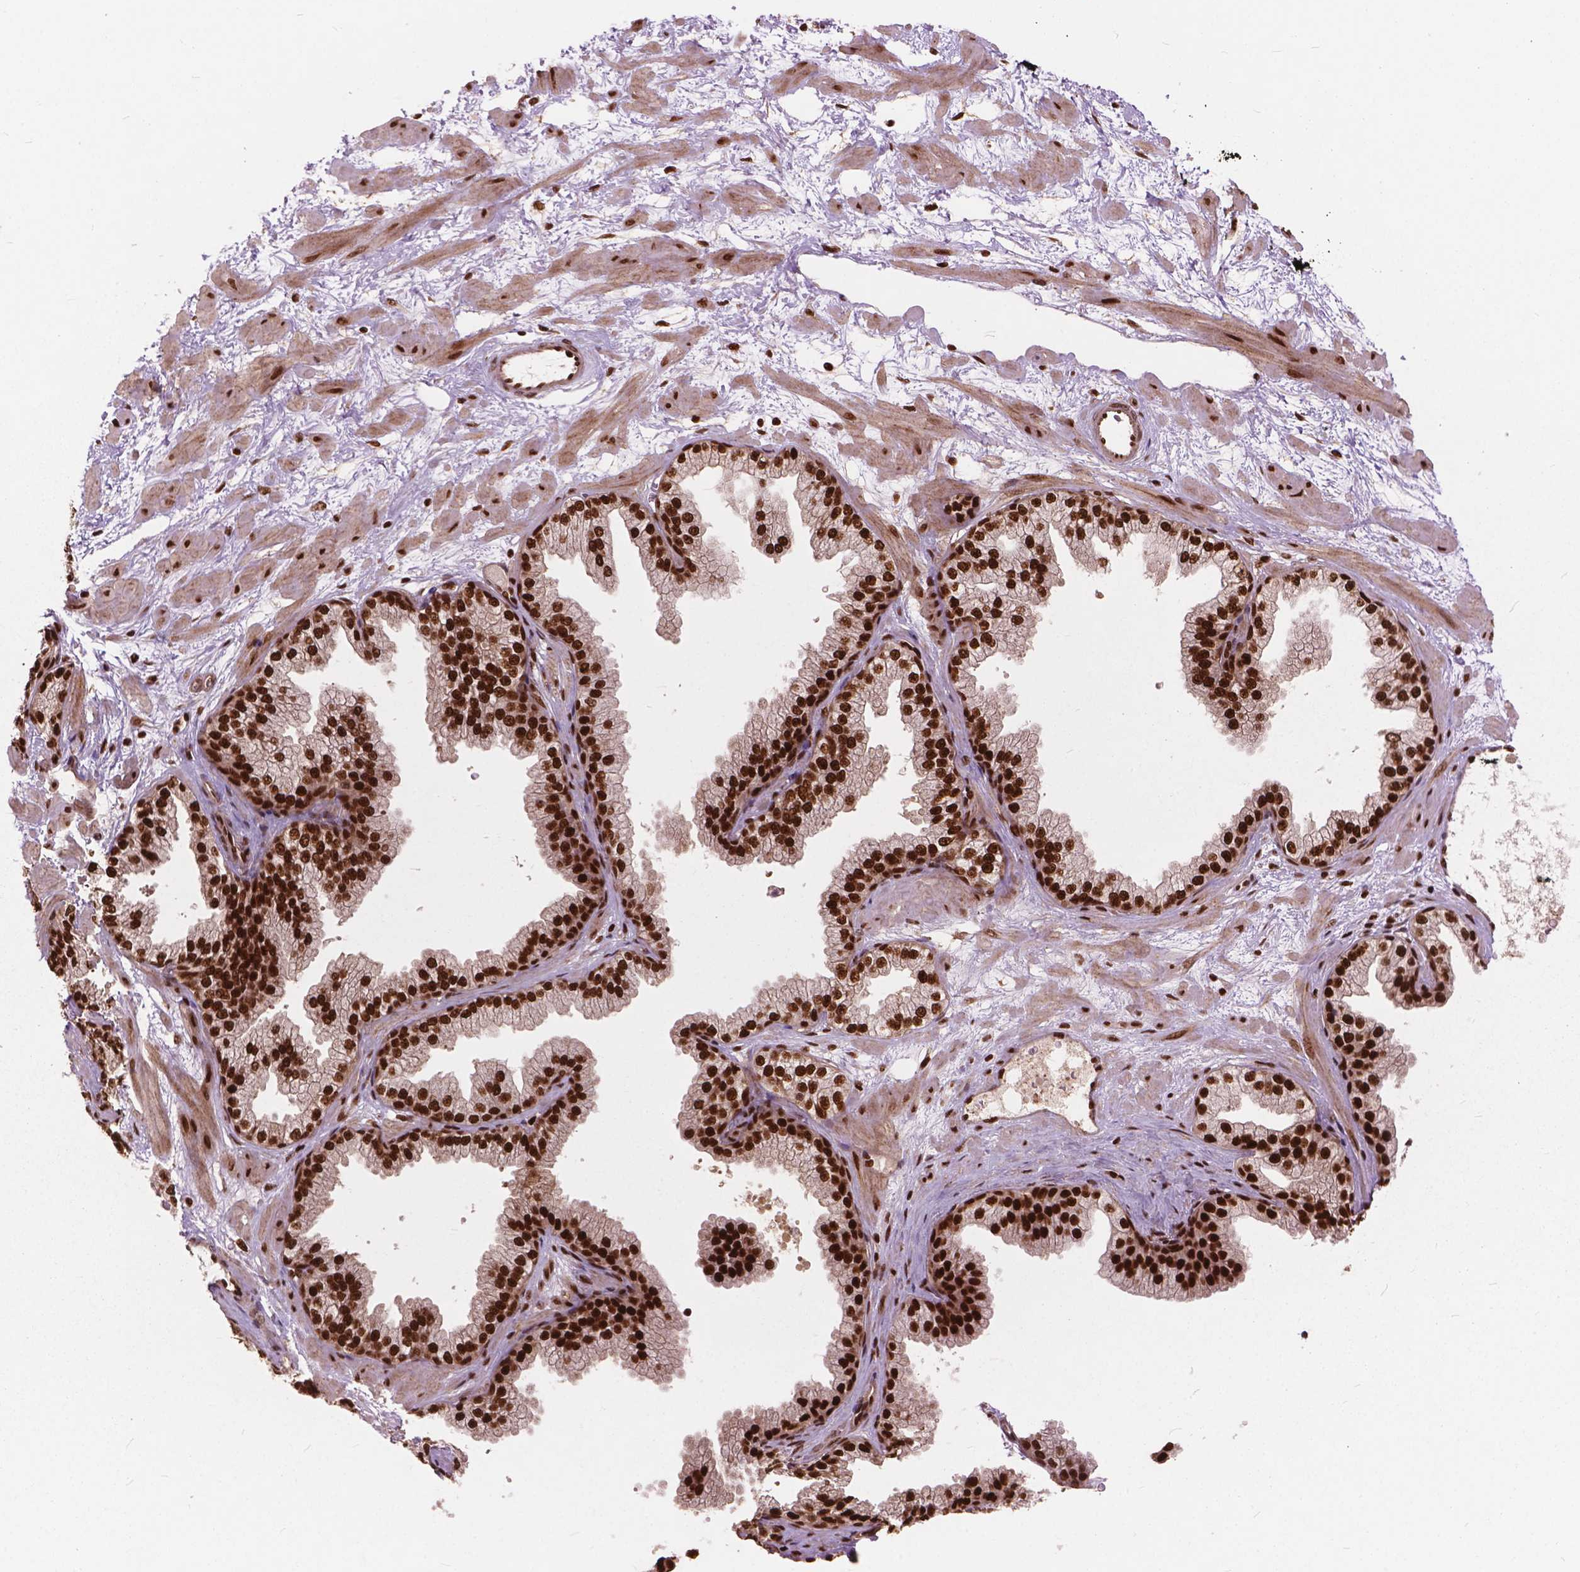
{"staining": {"intensity": "strong", "quantity": ">75%", "location": "nuclear"}, "tissue": "prostate", "cell_type": "Glandular cells", "image_type": "normal", "snomed": [{"axis": "morphology", "description": "Normal tissue, NOS"}, {"axis": "topography", "description": "Prostate"}], "caption": "Prostate stained with DAB (3,3'-diaminobenzidine) immunohistochemistry (IHC) displays high levels of strong nuclear staining in about >75% of glandular cells.", "gene": "ANP32A", "patient": {"sex": "male", "age": 37}}